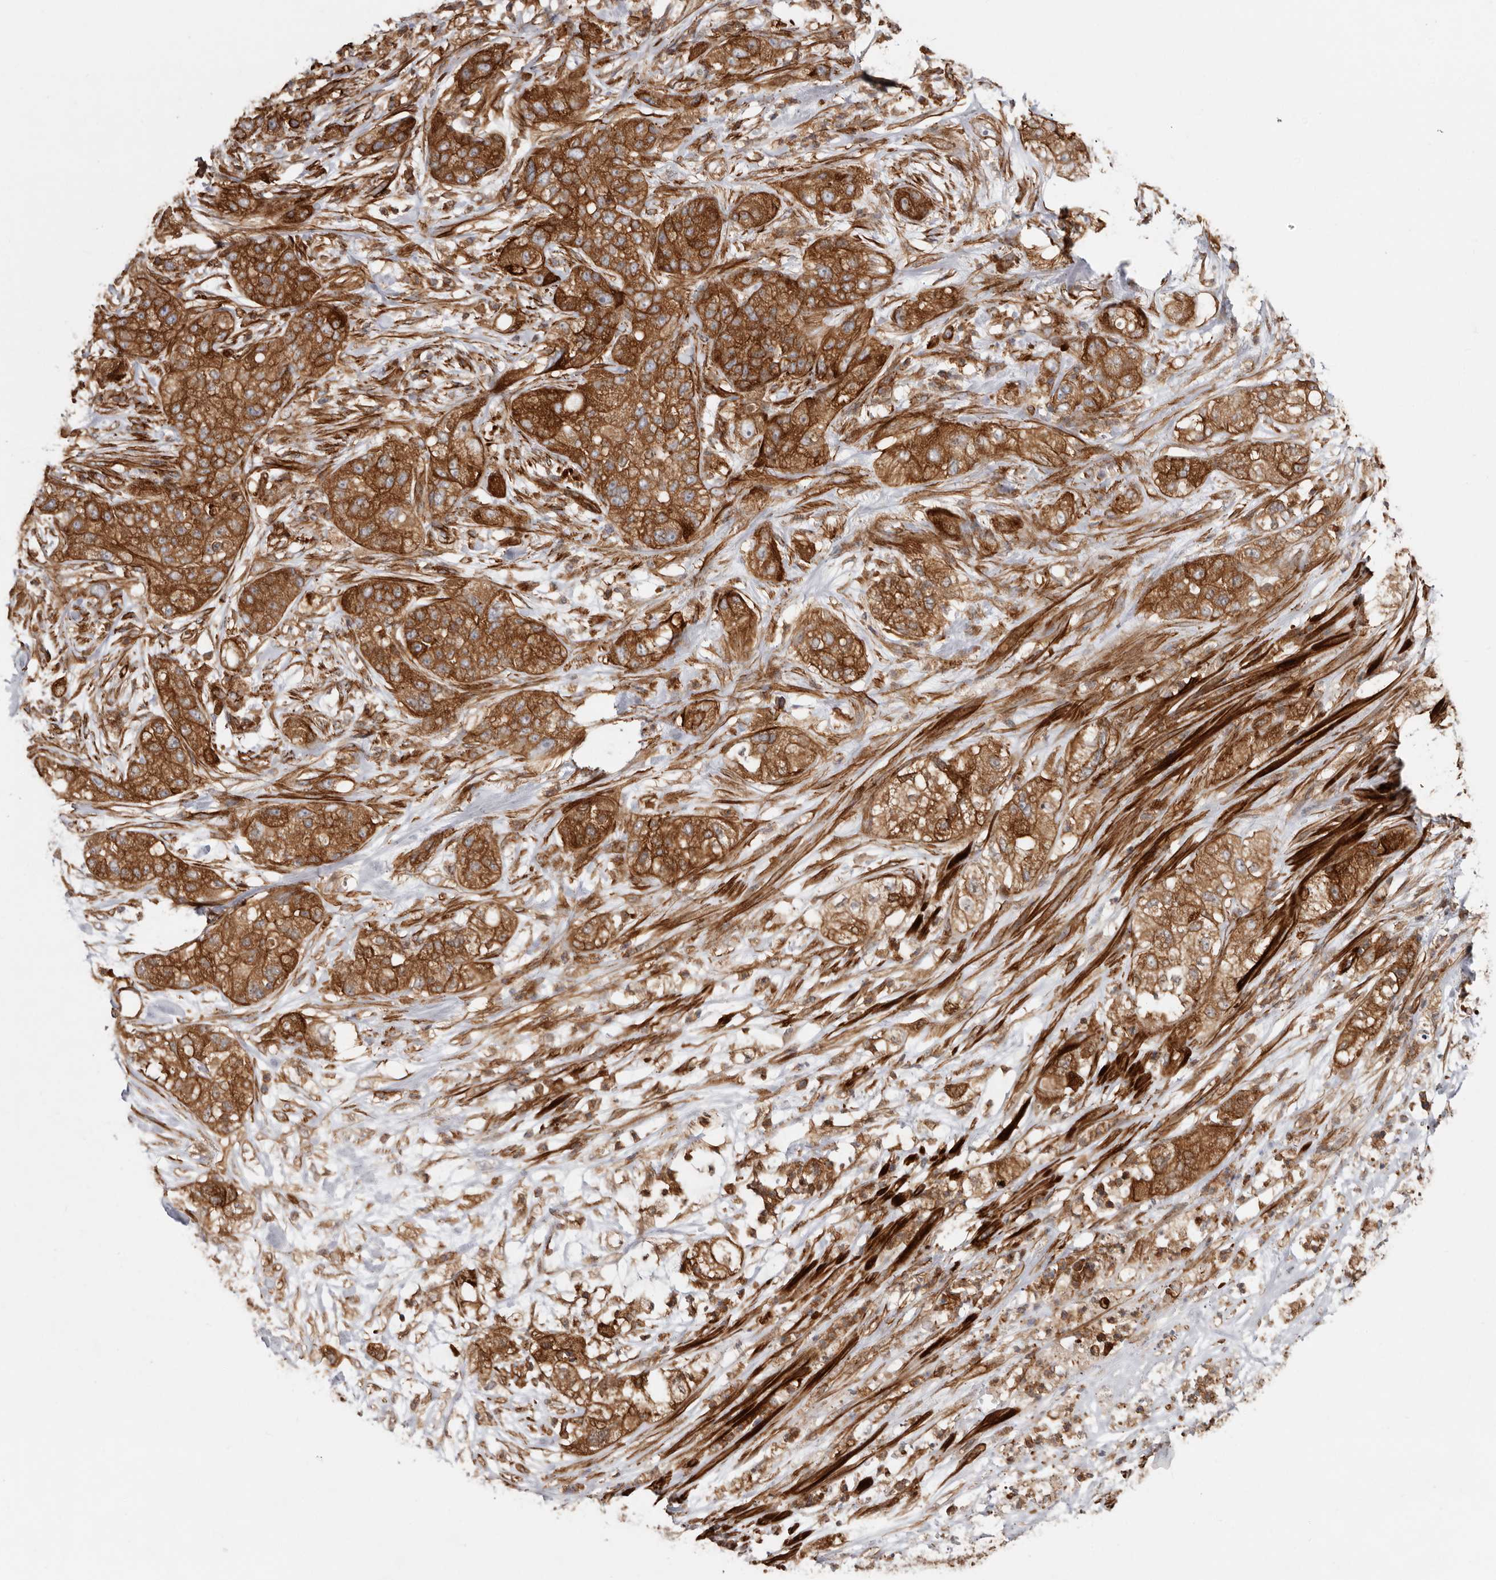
{"staining": {"intensity": "strong", "quantity": ">75%", "location": "cytoplasmic/membranous"}, "tissue": "pancreatic cancer", "cell_type": "Tumor cells", "image_type": "cancer", "snomed": [{"axis": "morphology", "description": "Adenocarcinoma, NOS"}, {"axis": "topography", "description": "Pancreas"}], "caption": "A brown stain shows strong cytoplasmic/membranous staining of a protein in human adenocarcinoma (pancreatic) tumor cells.", "gene": "TMC7", "patient": {"sex": "female", "age": 78}}